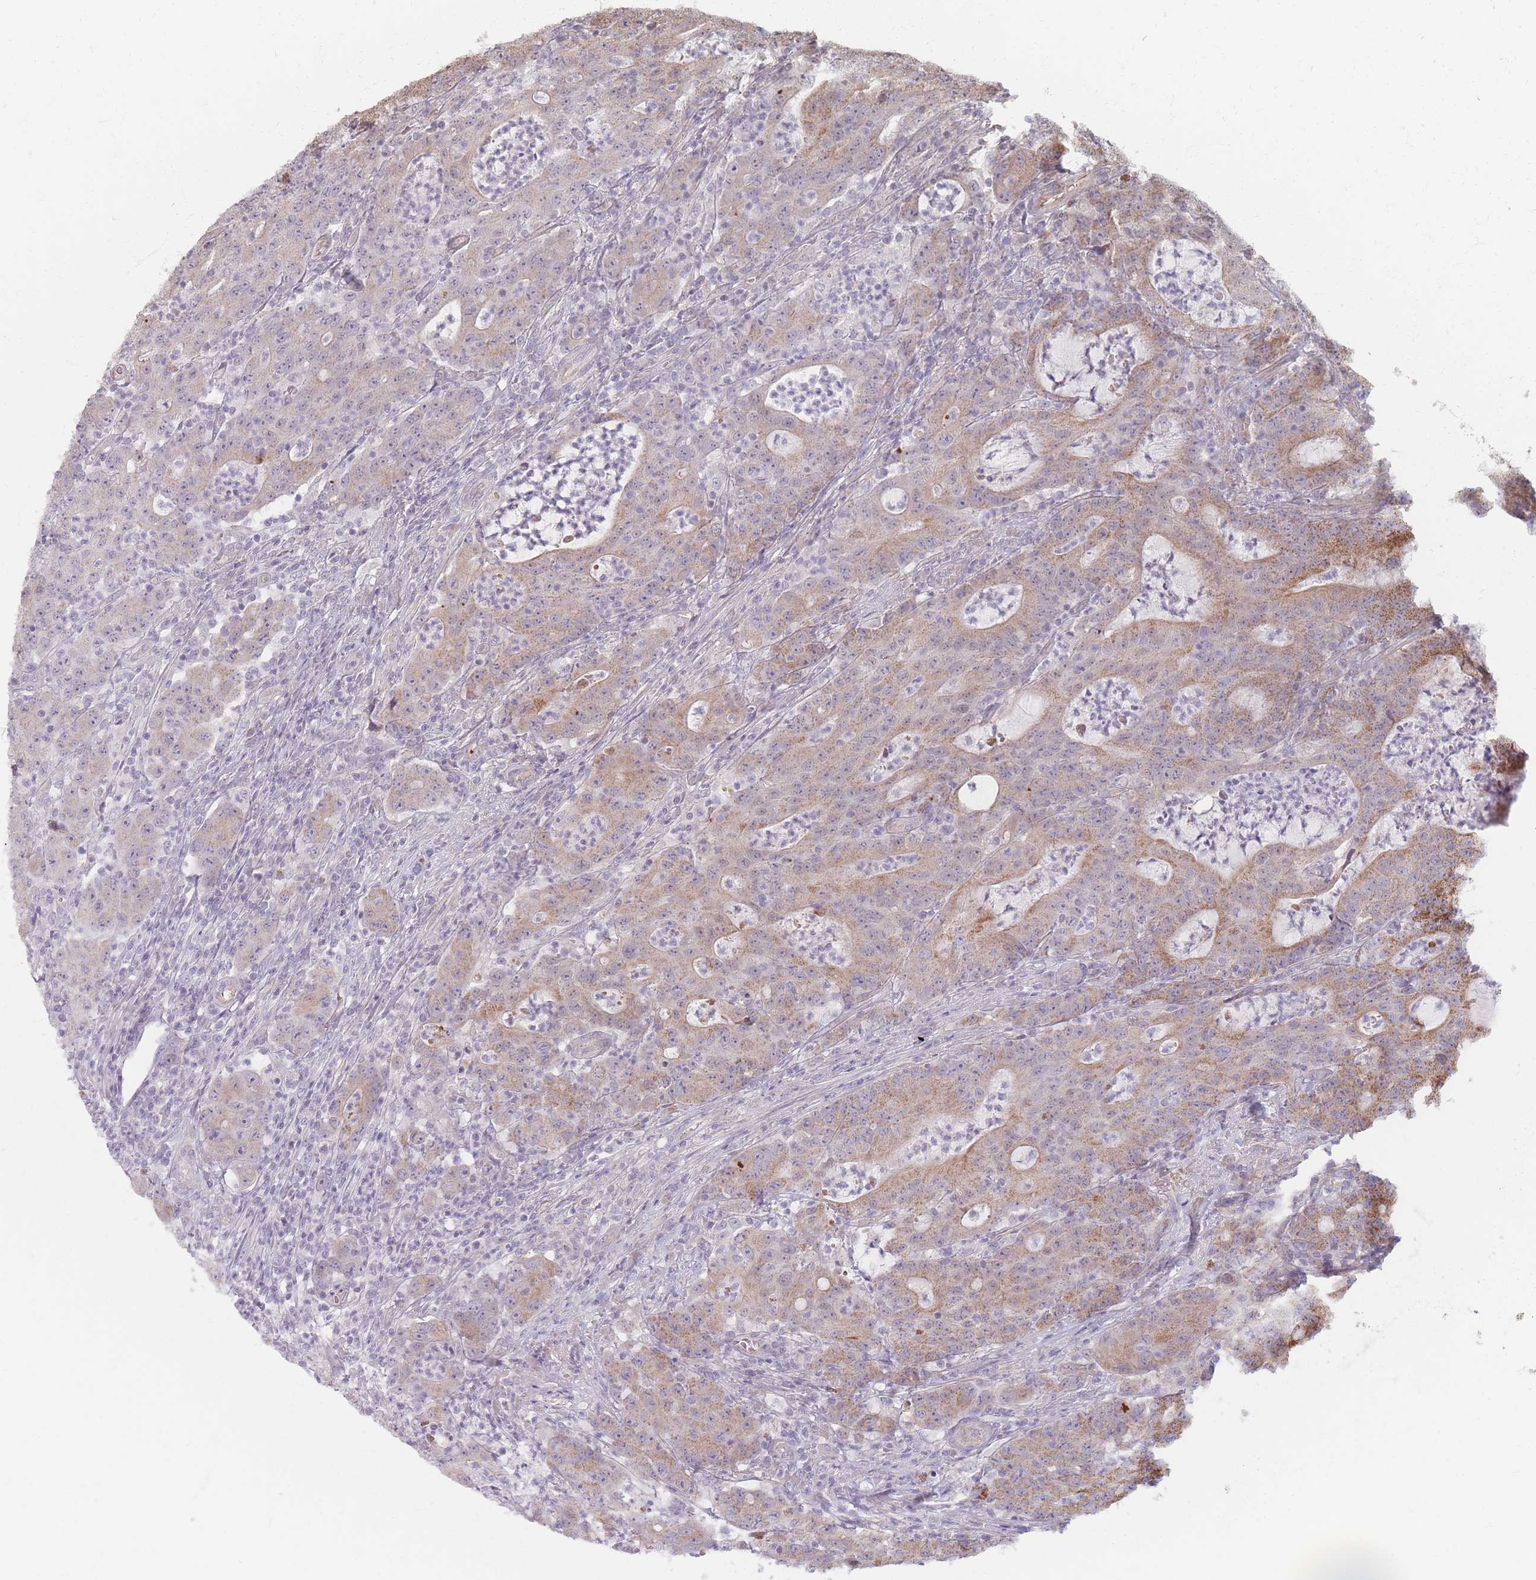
{"staining": {"intensity": "moderate", "quantity": "25%-75%", "location": "cytoplasmic/membranous"}, "tissue": "colorectal cancer", "cell_type": "Tumor cells", "image_type": "cancer", "snomed": [{"axis": "morphology", "description": "Adenocarcinoma, NOS"}, {"axis": "topography", "description": "Colon"}], "caption": "Adenocarcinoma (colorectal) stained with a brown dye reveals moderate cytoplasmic/membranous positive staining in about 25%-75% of tumor cells.", "gene": "ESRP2", "patient": {"sex": "male", "age": 83}}